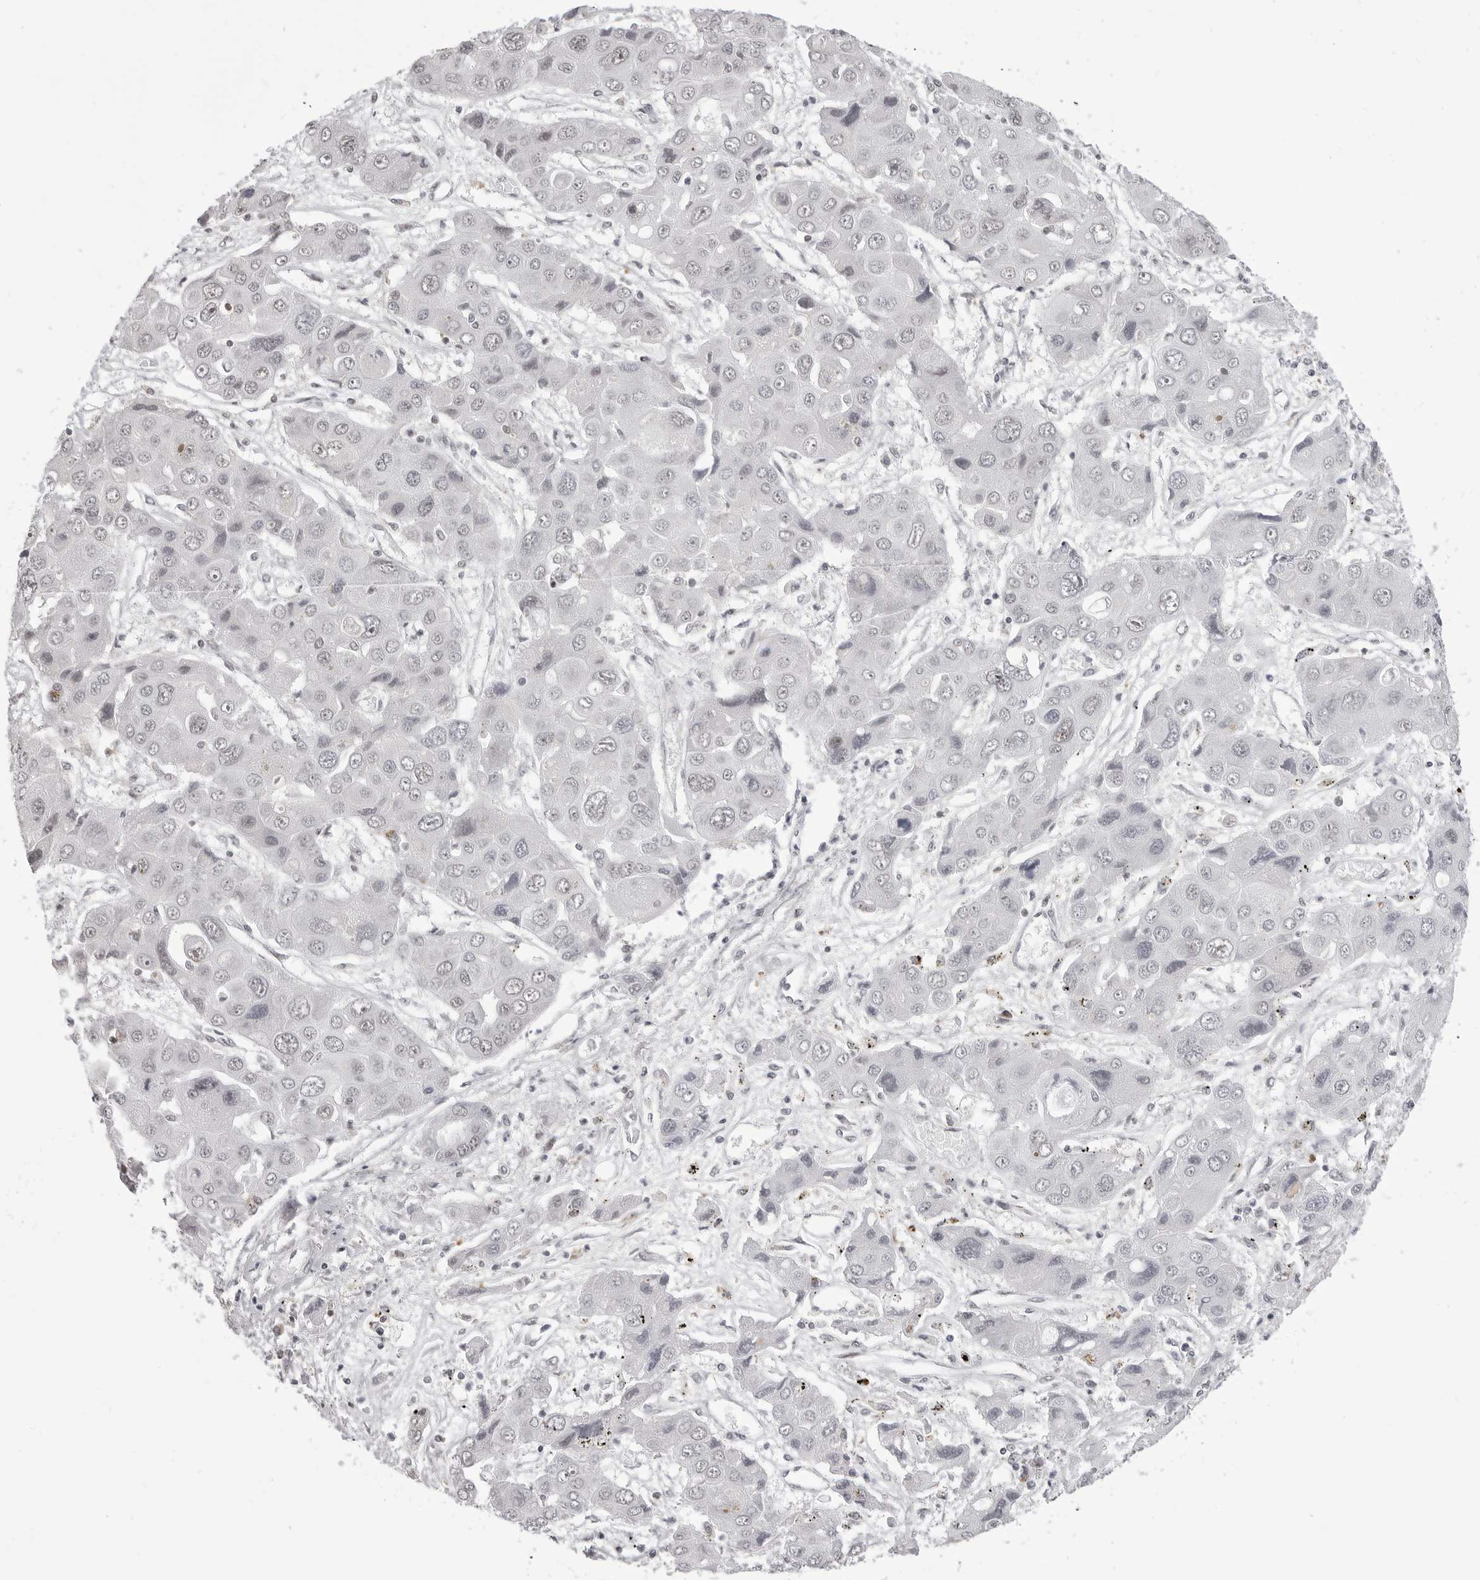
{"staining": {"intensity": "negative", "quantity": "none", "location": "none"}, "tissue": "liver cancer", "cell_type": "Tumor cells", "image_type": "cancer", "snomed": [{"axis": "morphology", "description": "Cholangiocarcinoma"}, {"axis": "topography", "description": "Liver"}], "caption": "Tumor cells are negative for brown protein staining in liver cancer.", "gene": "WRAP53", "patient": {"sex": "male", "age": 67}}